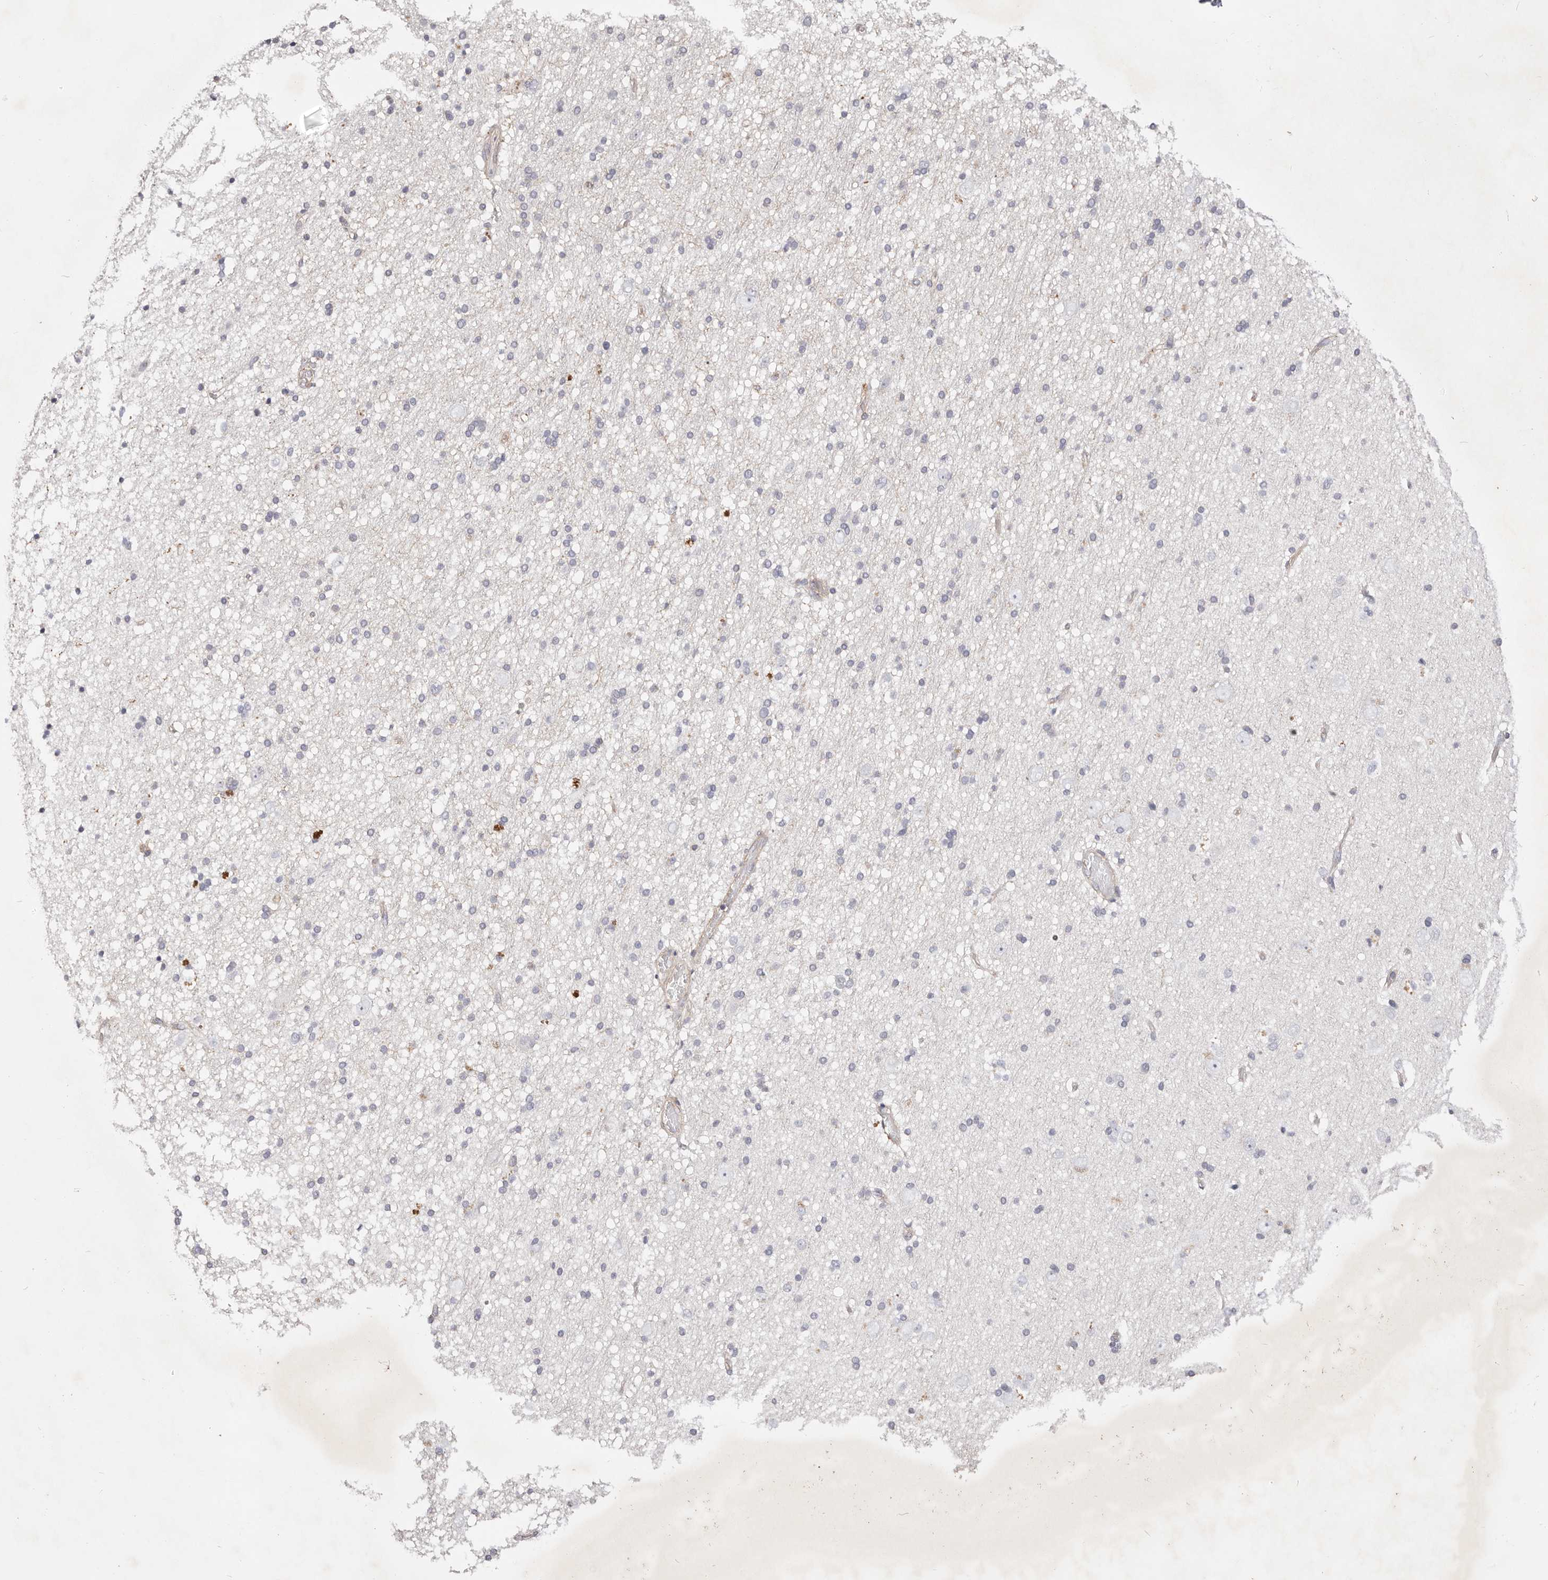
{"staining": {"intensity": "negative", "quantity": "none", "location": "none"}, "tissue": "cerebral cortex", "cell_type": "Endothelial cells", "image_type": "normal", "snomed": [{"axis": "morphology", "description": "Normal tissue, NOS"}, {"axis": "topography", "description": "Cerebral cortex"}], "caption": "The photomicrograph exhibits no staining of endothelial cells in benign cerebral cortex.", "gene": "SLC35B2", "patient": {"sex": "male", "age": 34}}